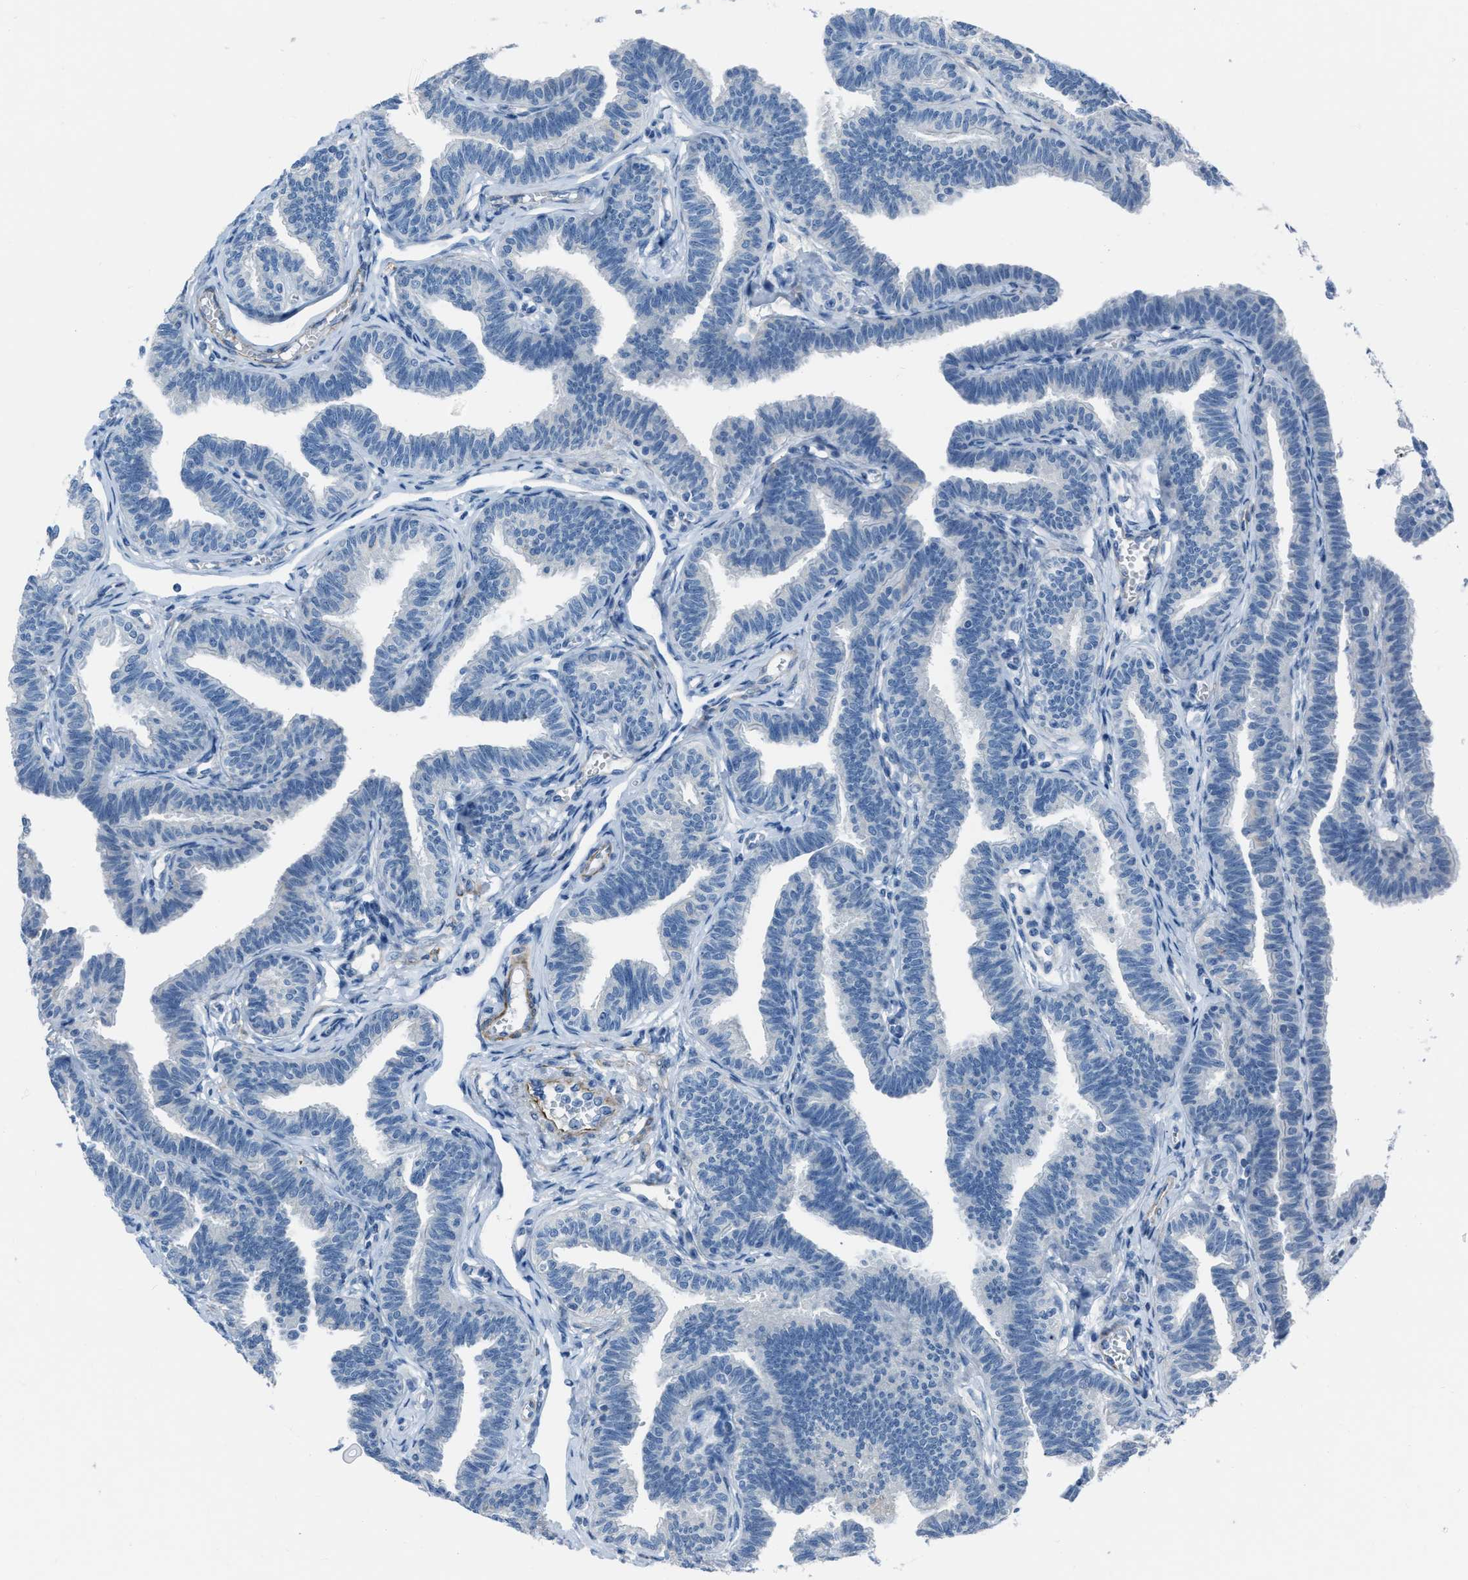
{"staining": {"intensity": "negative", "quantity": "none", "location": "none"}, "tissue": "fallopian tube", "cell_type": "Glandular cells", "image_type": "normal", "snomed": [{"axis": "morphology", "description": "Normal tissue, NOS"}, {"axis": "topography", "description": "Fallopian tube"}, {"axis": "topography", "description": "Ovary"}], "caption": "Glandular cells show no significant expression in benign fallopian tube. (Brightfield microscopy of DAB IHC at high magnification).", "gene": "SPATC1L", "patient": {"sex": "female", "age": 23}}